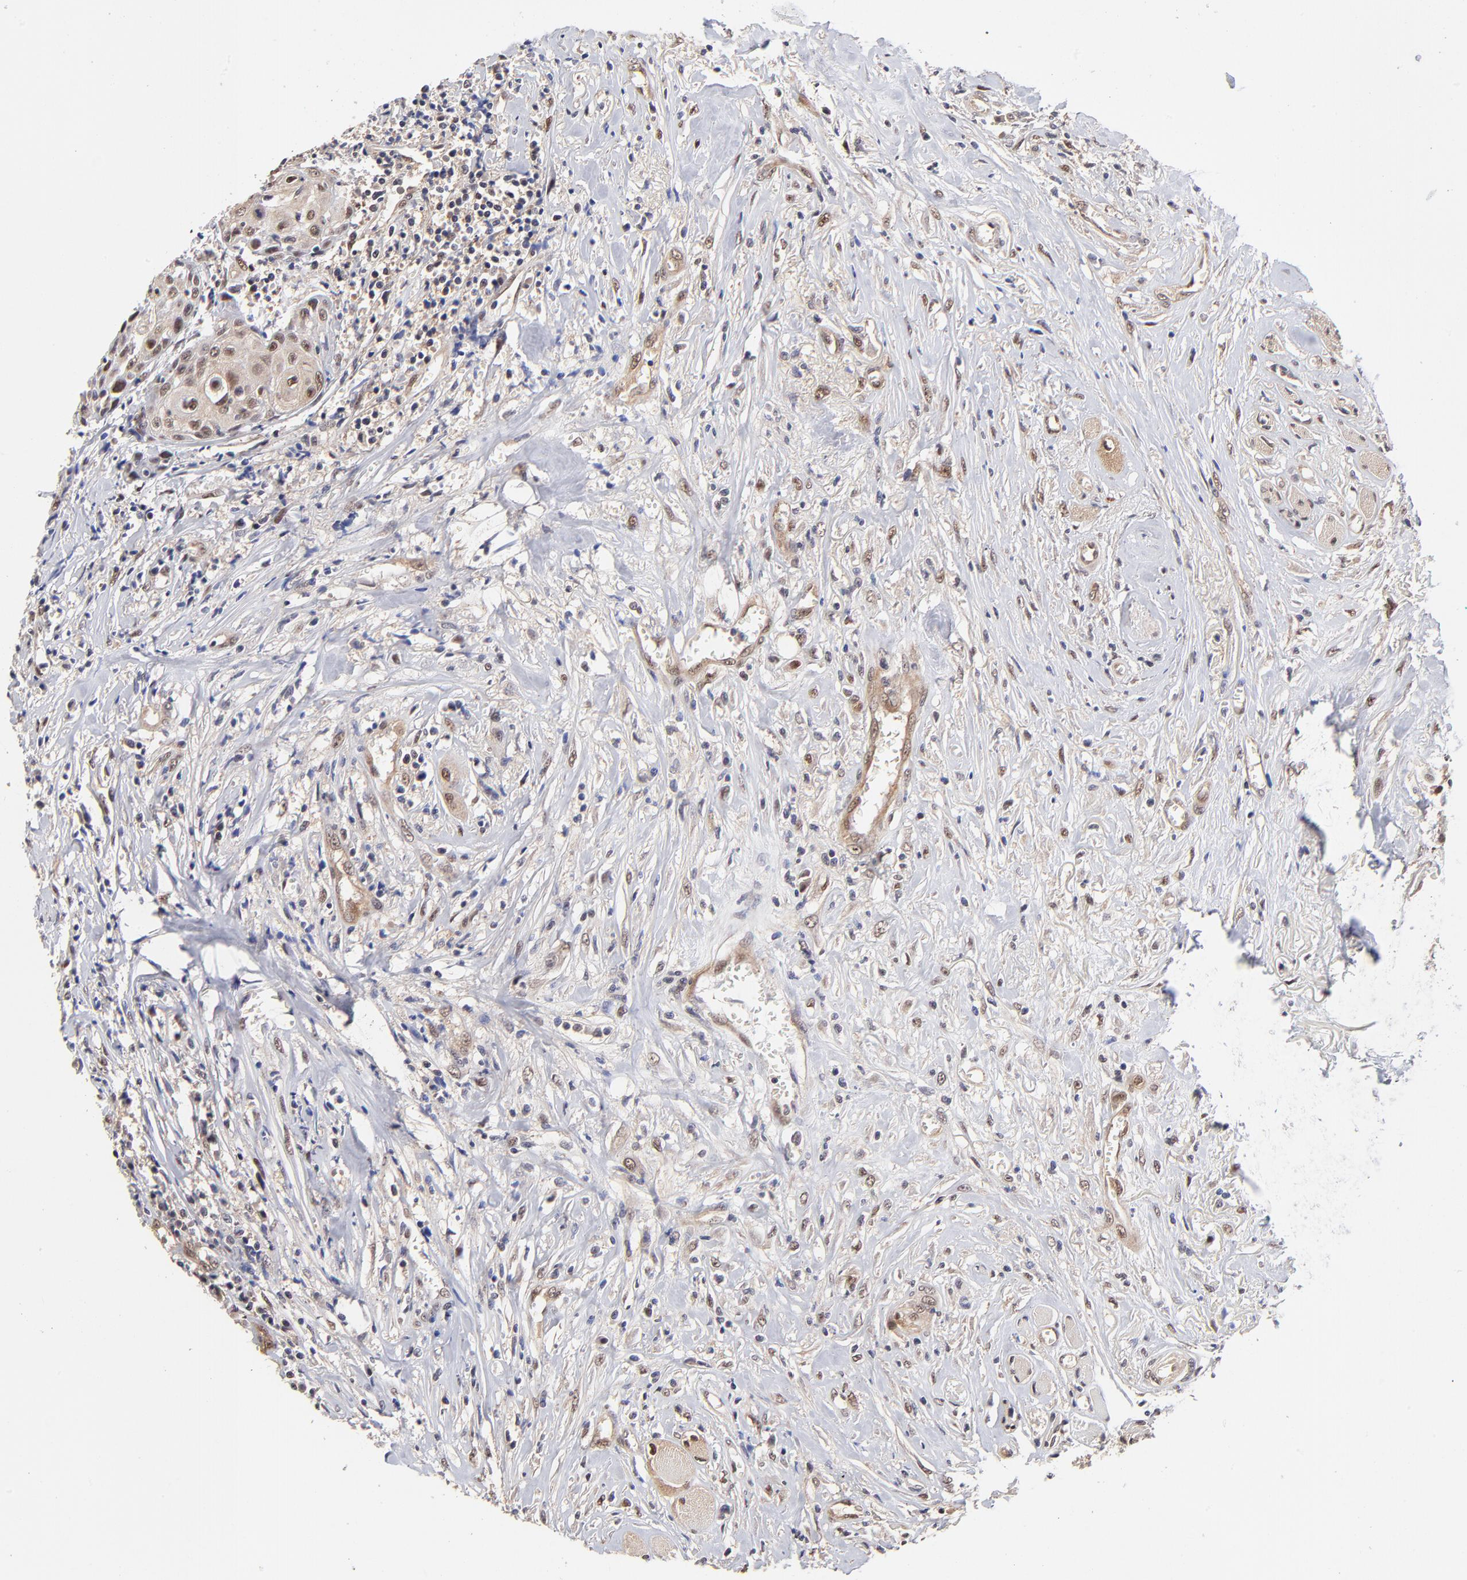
{"staining": {"intensity": "weak", "quantity": "25%-75%", "location": "nuclear"}, "tissue": "head and neck cancer", "cell_type": "Tumor cells", "image_type": "cancer", "snomed": [{"axis": "morphology", "description": "Squamous cell carcinoma, NOS"}, {"axis": "topography", "description": "Oral tissue"}, {"axis": "topography", "description": "Head-Neck"}], "caption": "Immunohistochemistry image of neoplastic tissue: human head and neck squamous cell carcinoma stained using immunohistochemistry demonstrates low levels of weak protein expression localized specifically in the nuclear of tumor cells, appearing as a nuclear brown color.", "gene": "PSMC4", "patient": {"sex": "female", "age": 82}}